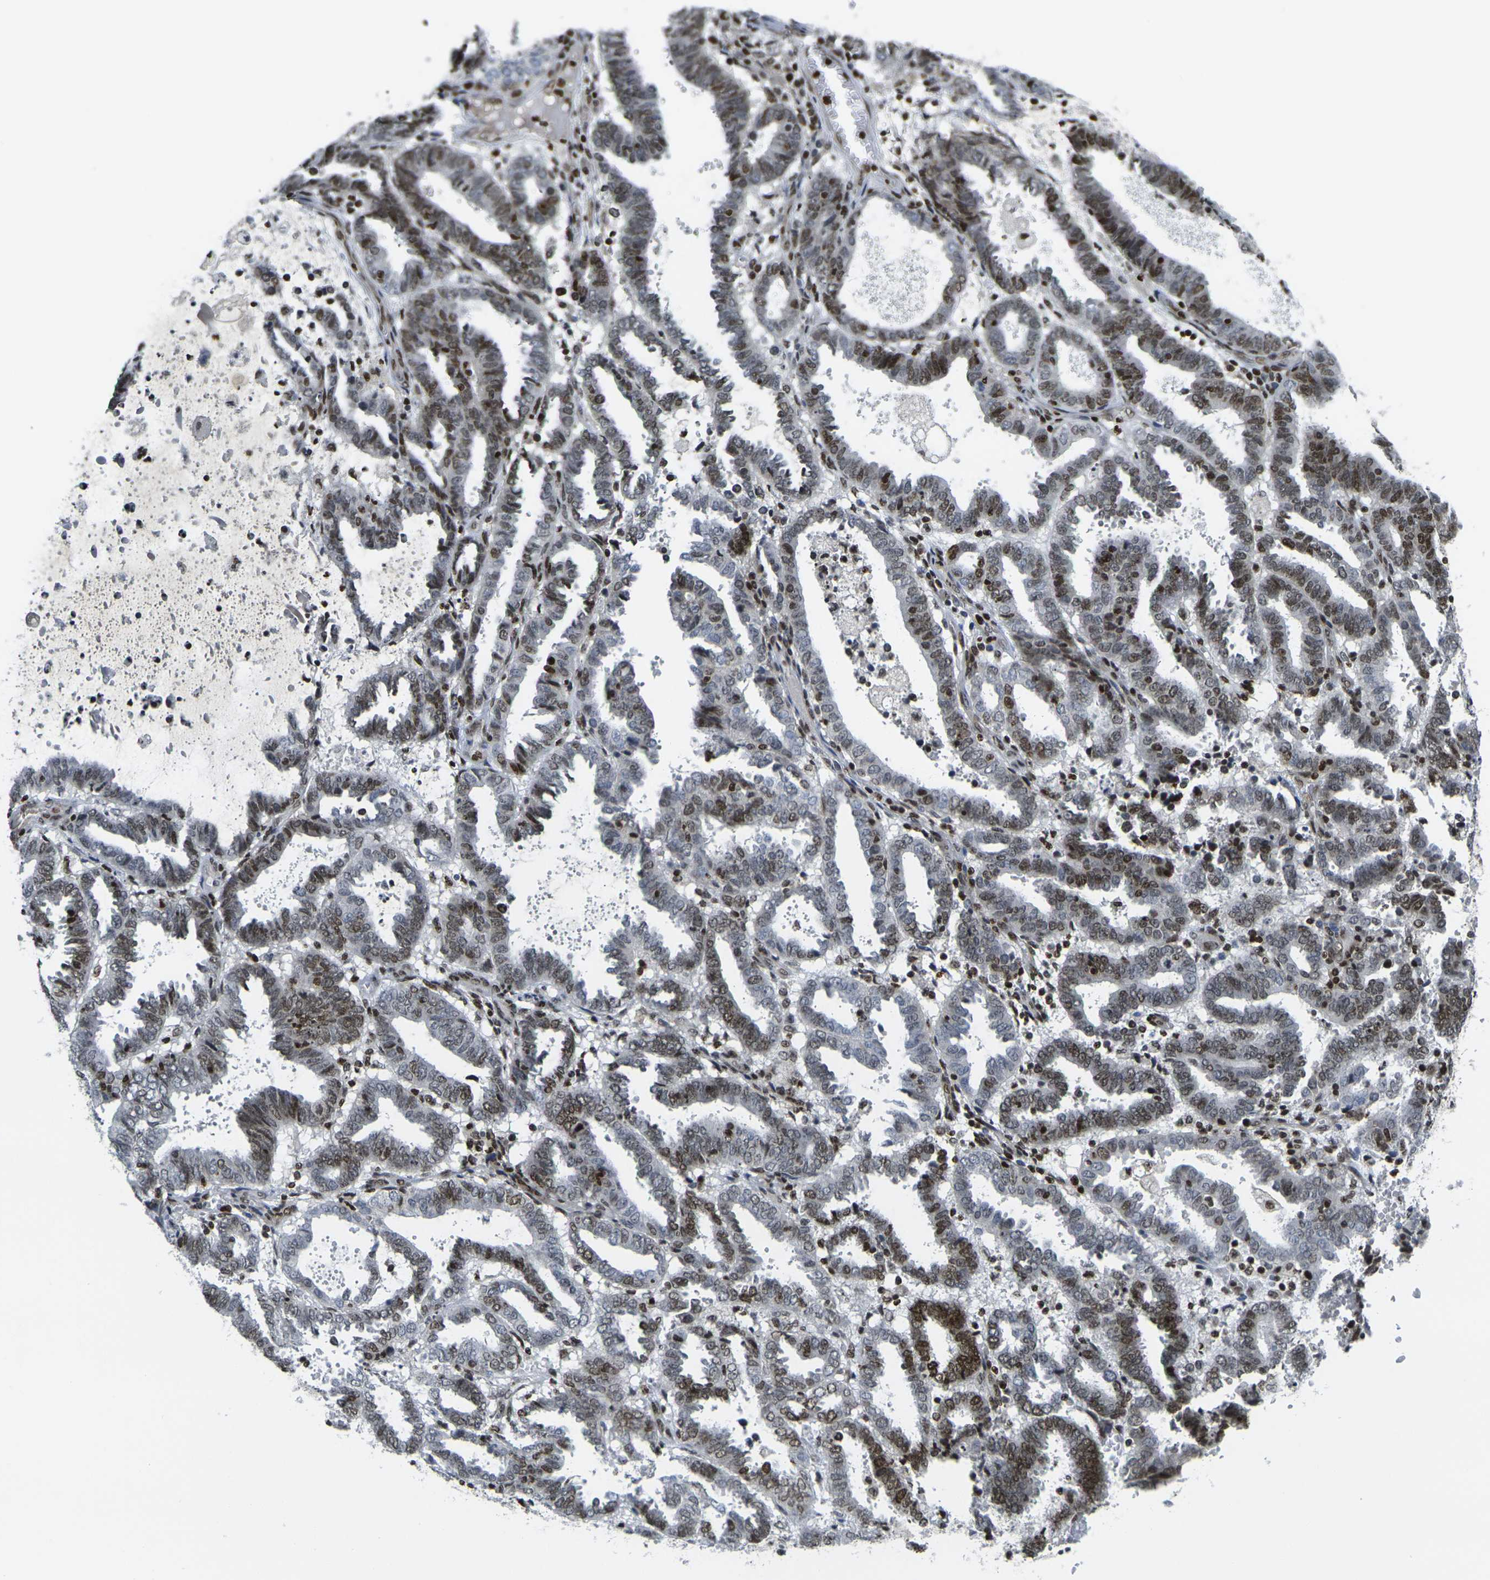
{"staining": {"intensity": "moderate", "quantity": "<25%", "location": "nuclear"}, "tissue": "endometrial cancer", "cell_type": "Tumor cells", "image_type": "cancer", "snomed": [{"axis": "morphology", "description": "Adenocarcinoma, NOS"}, {"axis": "topography", "description": "Uterus"}], "caption": "Immunohistochemistry (IHC) micrograph of human endometrial cancer (adenocarcinoma) stained for a protein (brown), which shows low levels of moderate nuclear expression in approximately <25% of tumor cells.", "gene": "H1-10", "patient": {"sex": "female", "age": 83}}